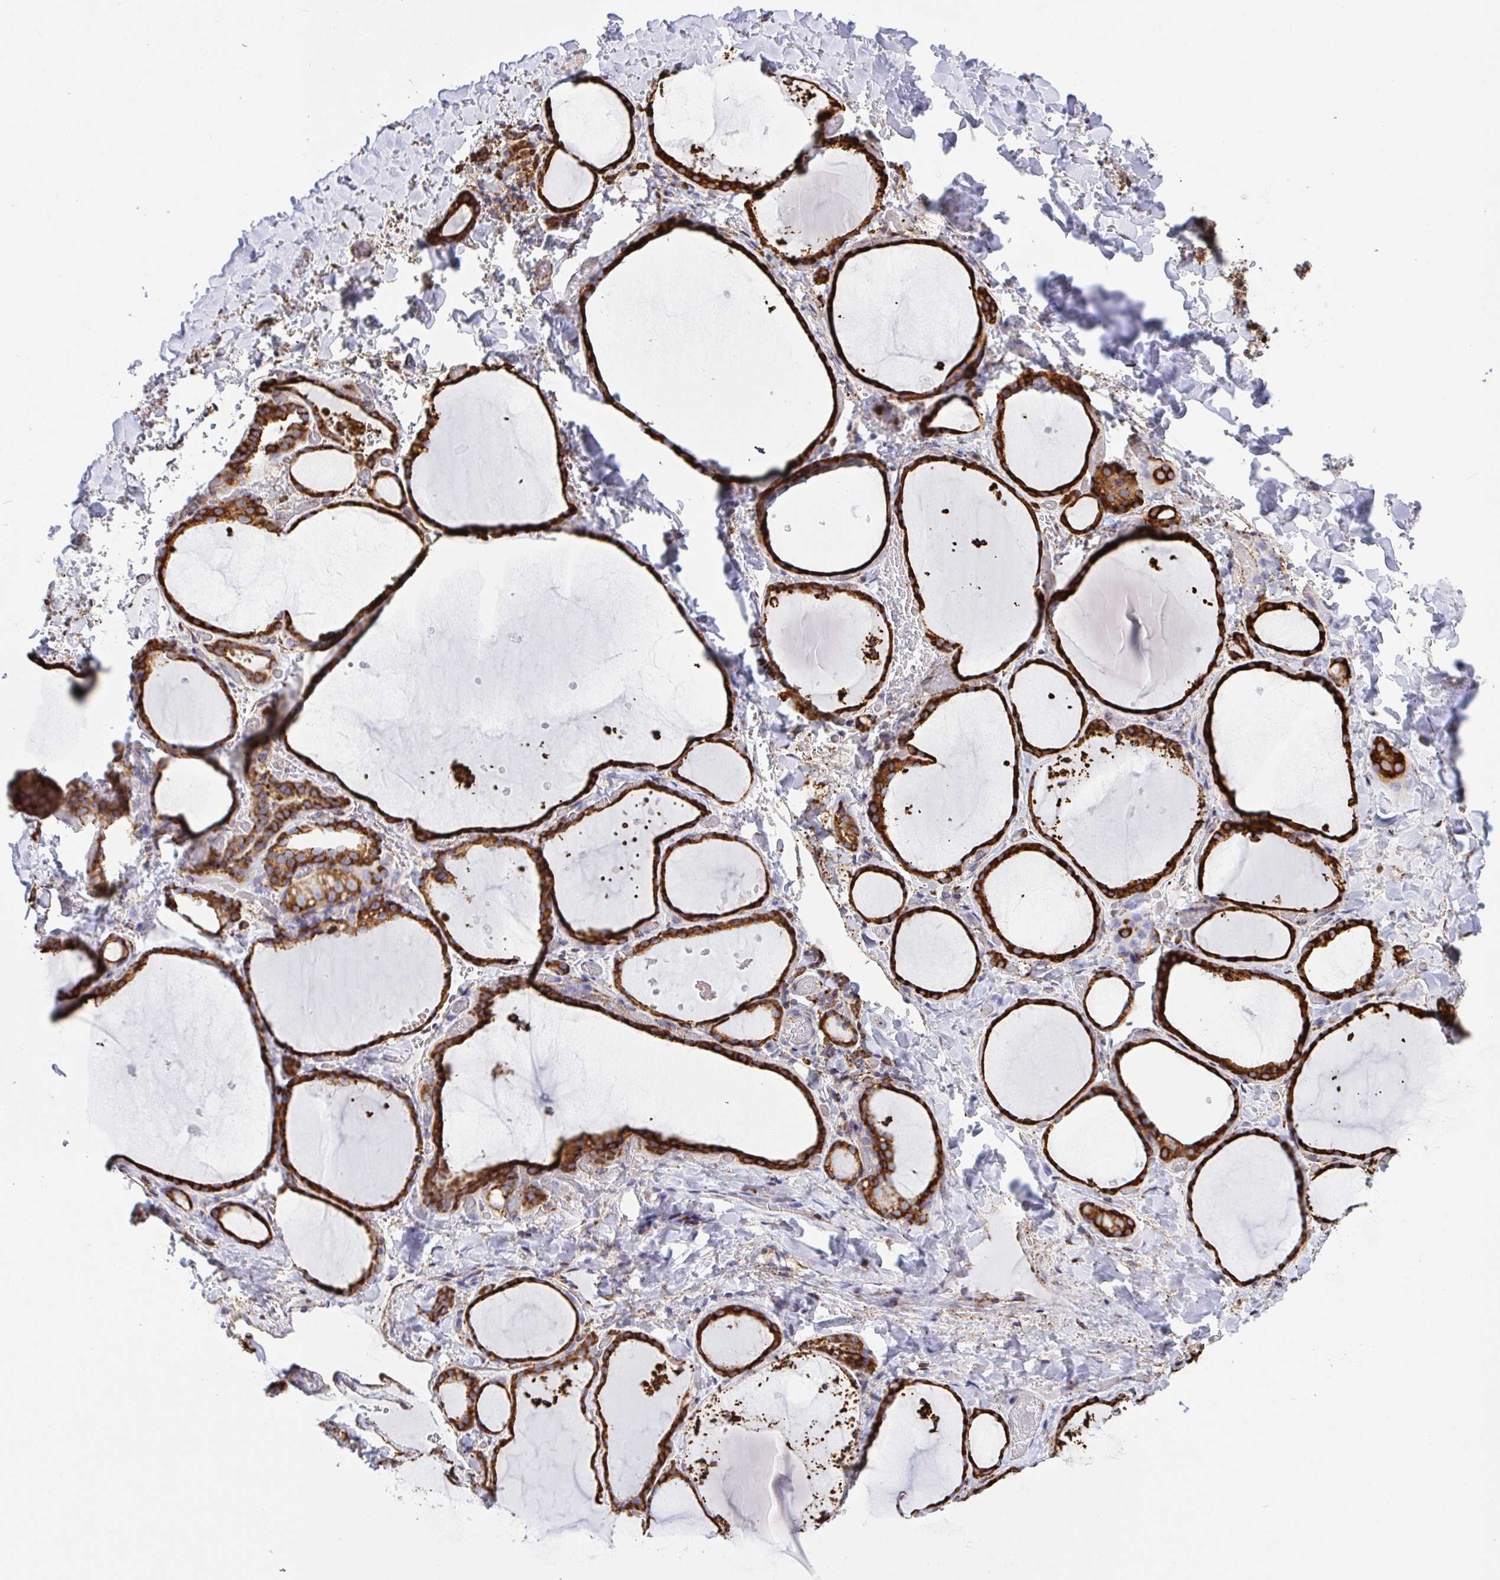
{"staining": {"intensity": "strong", "quantity": ">75%", "location": "cytoplasmic/membranous"}, "tissue": "thyroid gland", "cell_type": "Glandular cells", "image_type": "normal", "snomed": [{"axis": "morphology", "description": "Normal tissue, NOS"}, {"axis": "topography", "description": "Thyroid gland"}], "caption": "IHC staining of normal thyroid gland, which exhibits high levels of strong cytoplasmic/membranous expression in about >75% of glandular cells indicating strong cytoplasmic/membranous protein positivity. The staining was performed using DAB (3,3'-diaminobenzidine) (brown) for protein detection and nuclei were counterstained in hematoxylin (blue).", "gene": "CLGN", "patient": {"sex": "female", "age": 36}}